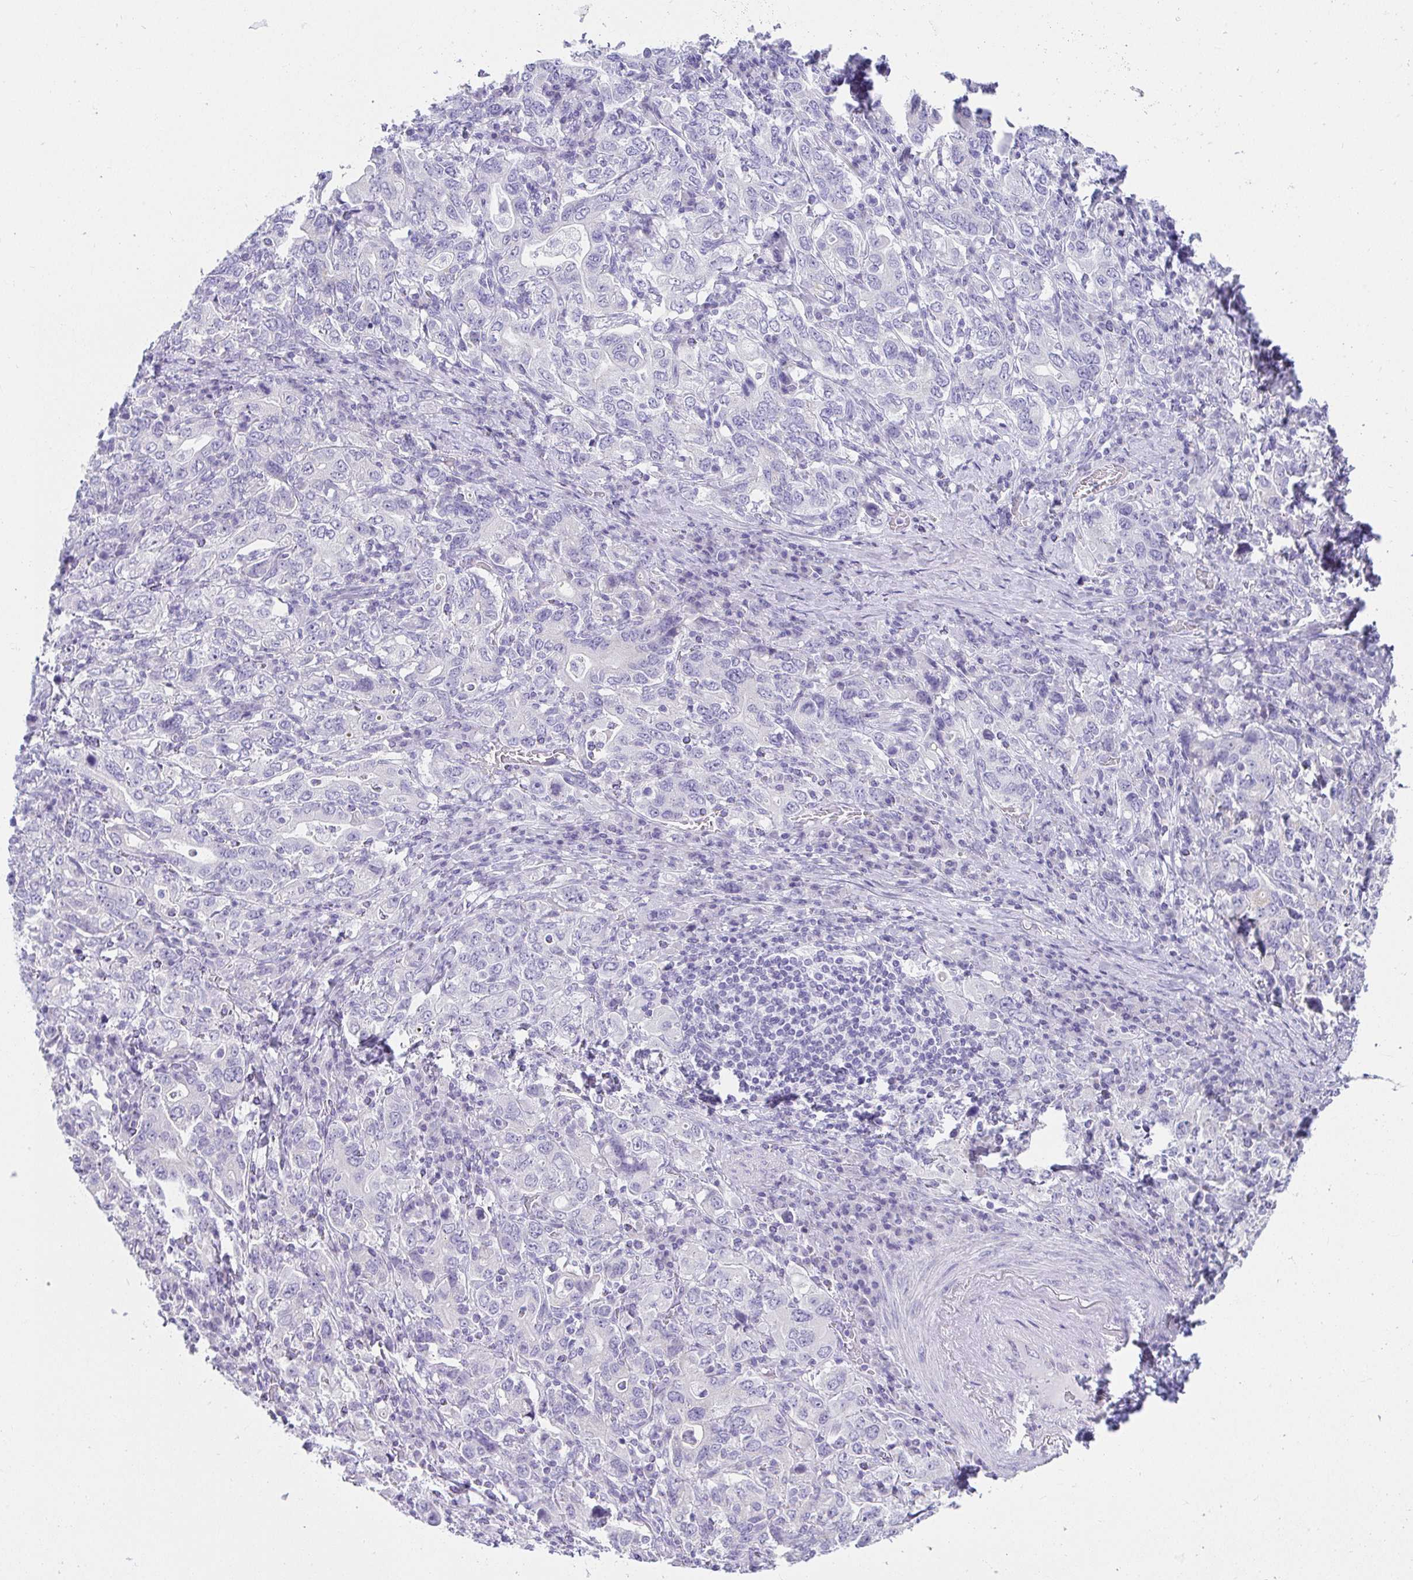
{"staining": {"intensity": "negative", "quantity": "none", "location": "none"}, "tissue": "stomach cancer", "cell_type": "Tumor cells", "image_type": "cancer", "snomed": [{"axis": "morphology", "description": "Adenocarcinoma, NOS"}, {"axis": "topography", "description": "Stomach, upper"}, {"axis": "topography", "description": "Stomach"}], "caption": "Tumor cells are negative for protein expression in human stomach cancer.", "gene": "VGLL1", "patient": {"sex": "male", "age": 62}}